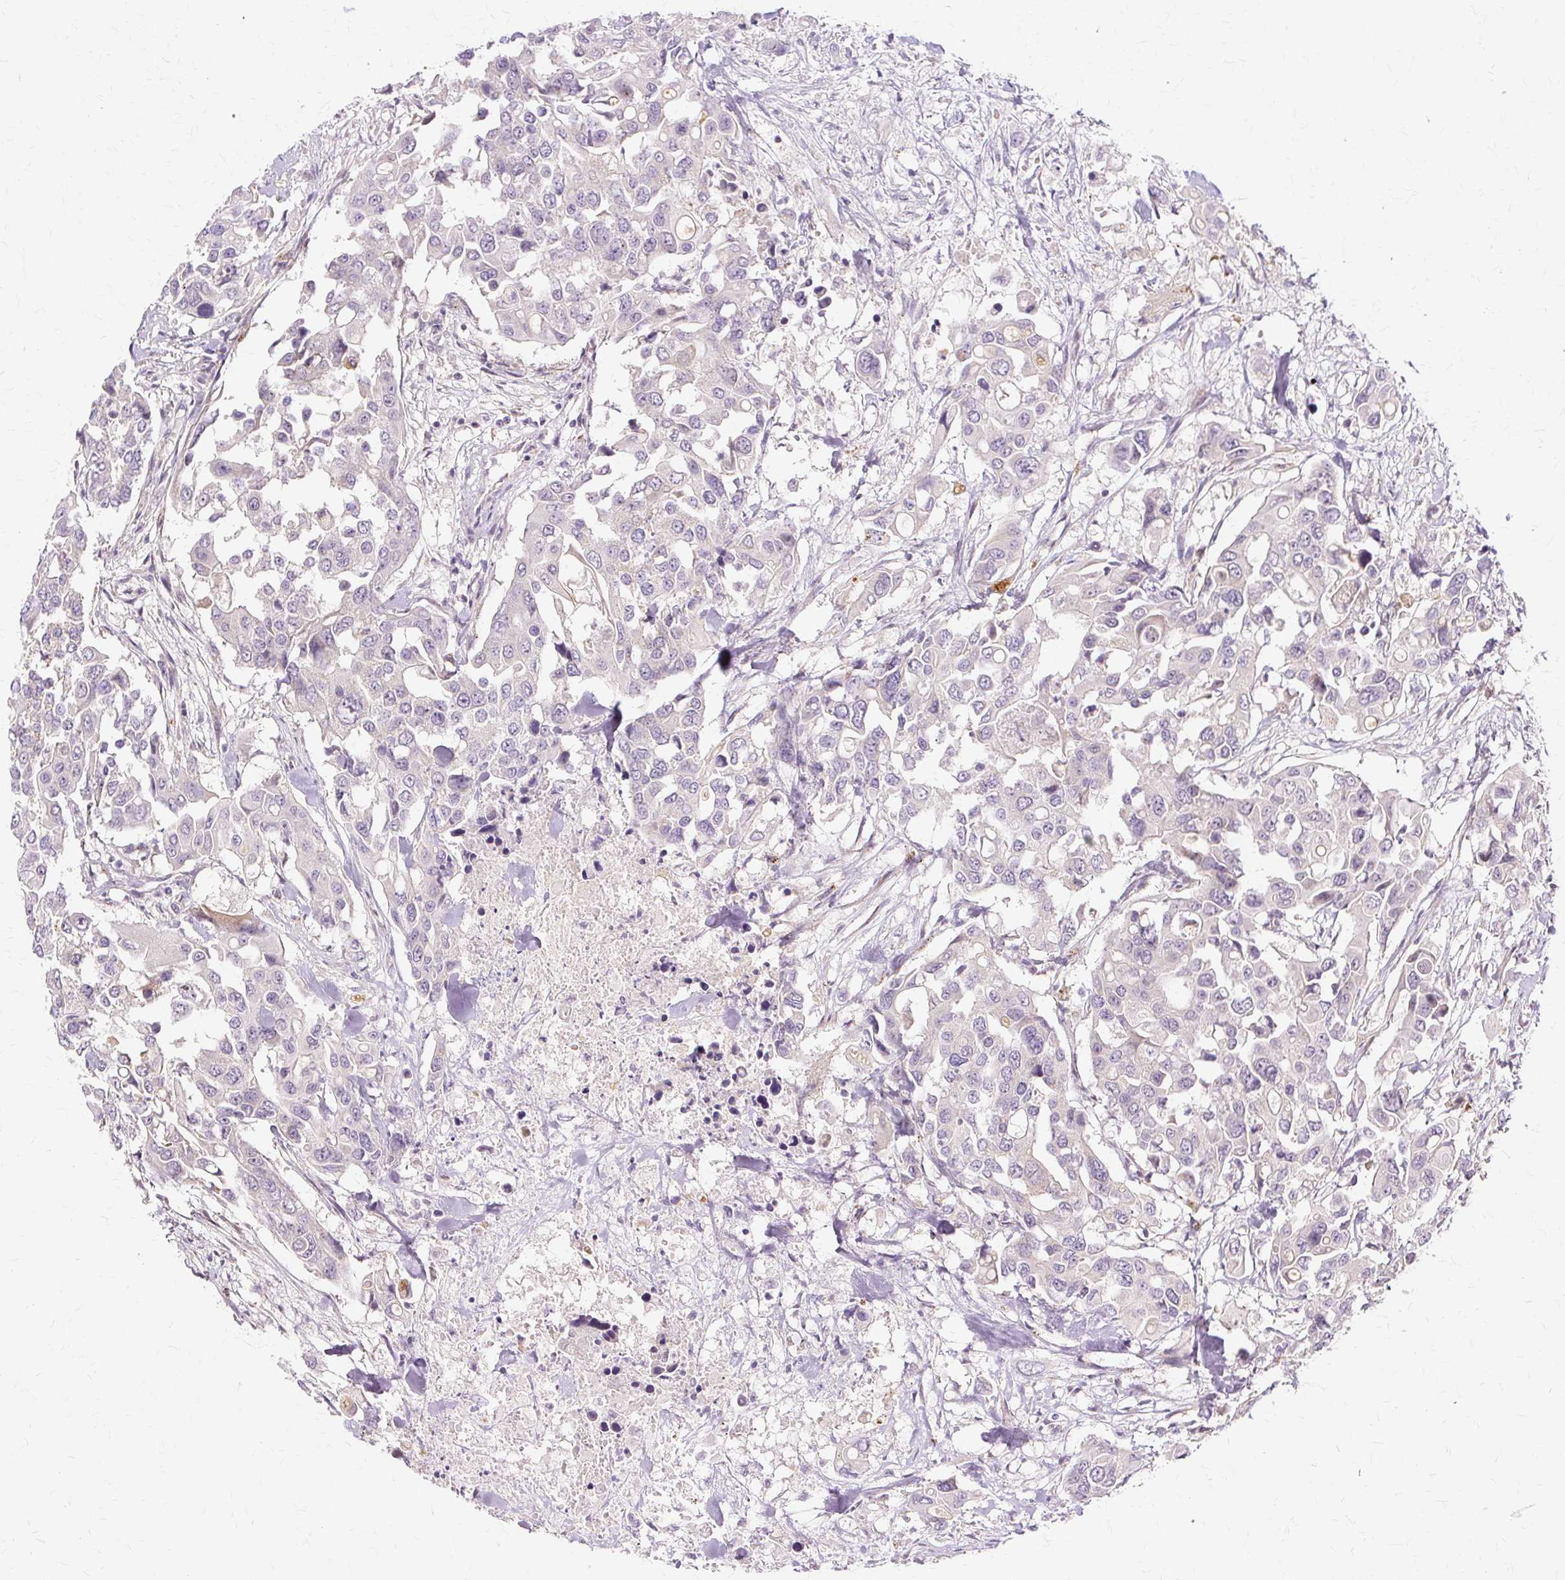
{"staining": {"intensity": "negative", "quantity": "none", "location": "none"}, "tissue": "colorectal cancer", "cell_type": "Tumor cells", "image_type": "cancer", "snomed": [{"axis": "morphology", "description": "Adenocarcinoma, NOS"}, {"axis": "topography", "description": "Colon"}], "caption": "A histopathology image of human colorectal adenocarcinoma is negative for staining in tumor cells.", "gene": "MMACHC", "patient": {"sex": "male", "age": 77}}